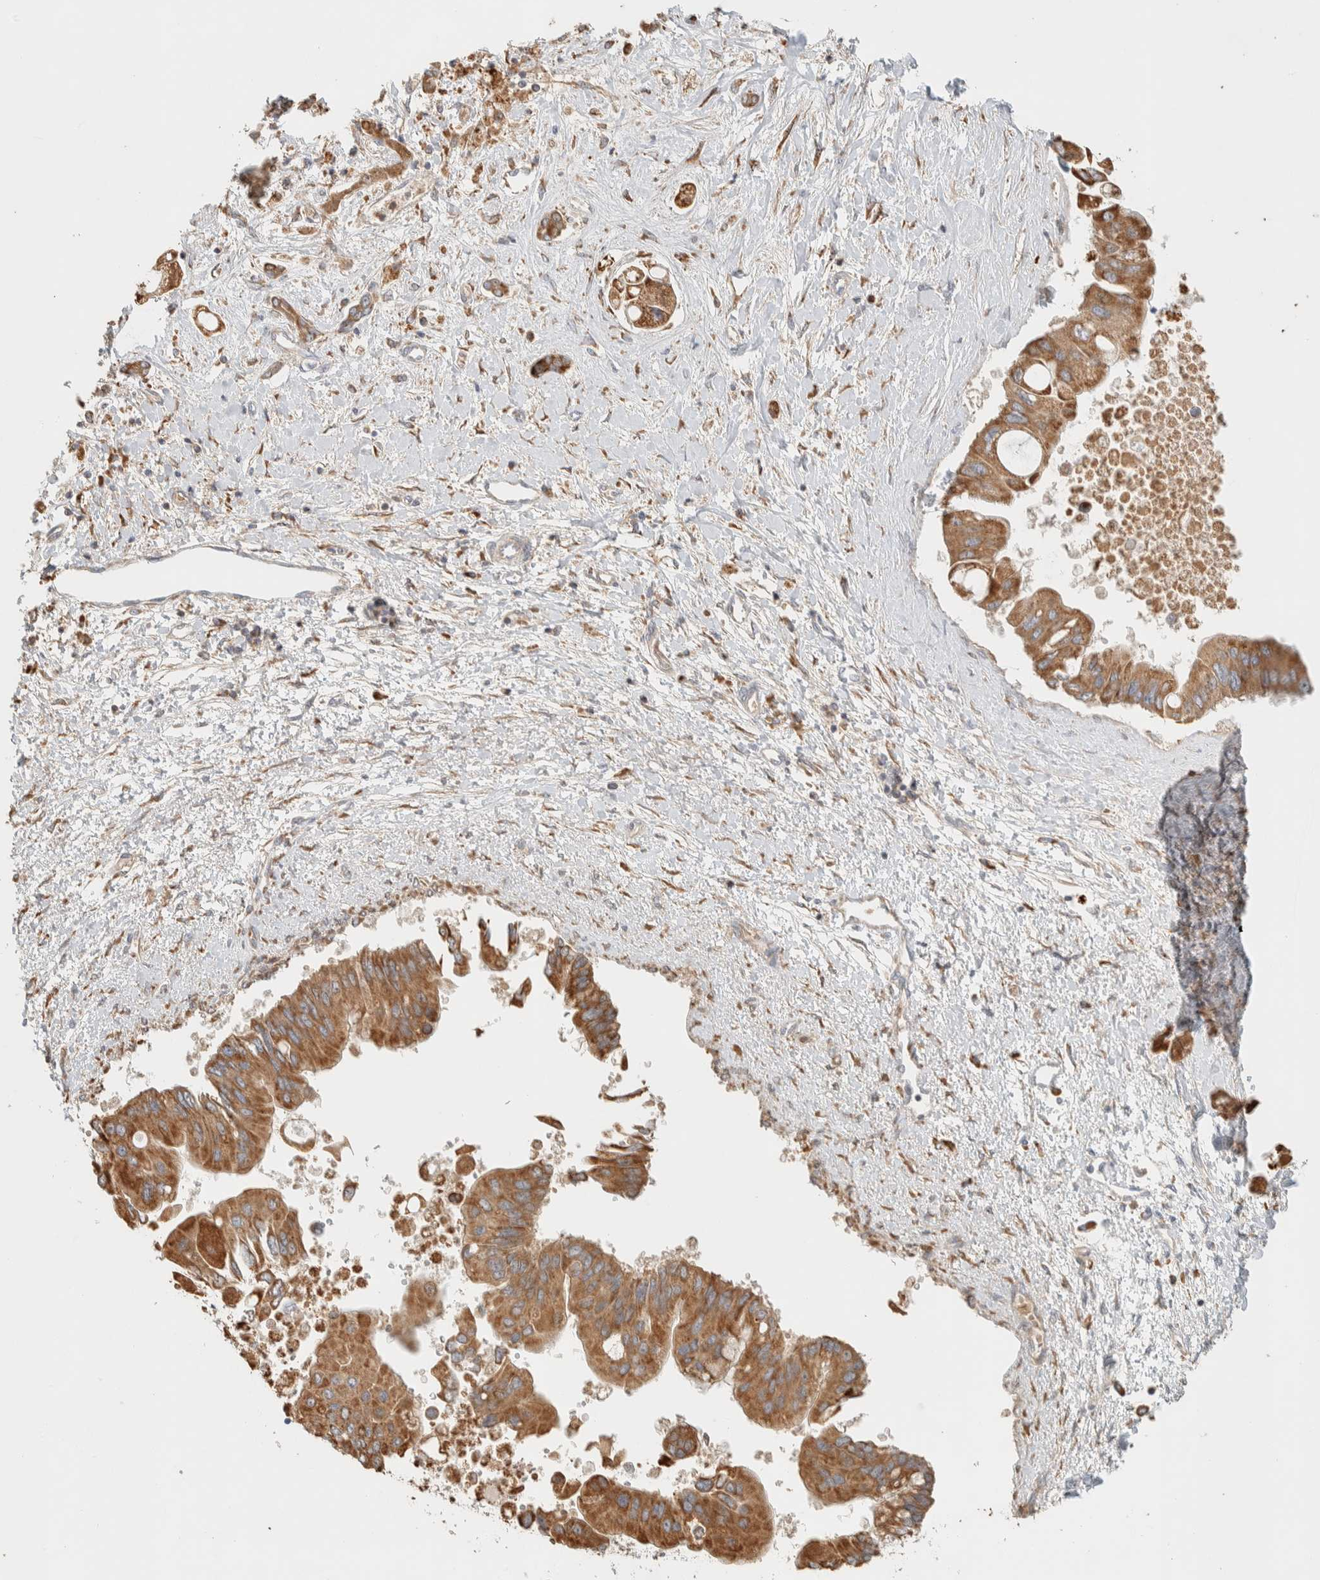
{"staining": {"intensity": "strong", "quantity": ">75%", "location": "cytoplasmic/membranous"}, "tissue": "liver cancer", "cell_type": "Tumor cells", "image_type": "cancer", "snomed": [{"axis": "morphology", "description": "Cholangiocarcinoma"}, {"axis": "topography", "description": "Liver"}], "caption": "Tumor cells demonstrate high levels of strong cytoplasmic/membranous expression in approximately >75% of cells in human liver cancer.", "gene": "RAB11FIP1", "patient": {"sex": "male", "age": 50}}